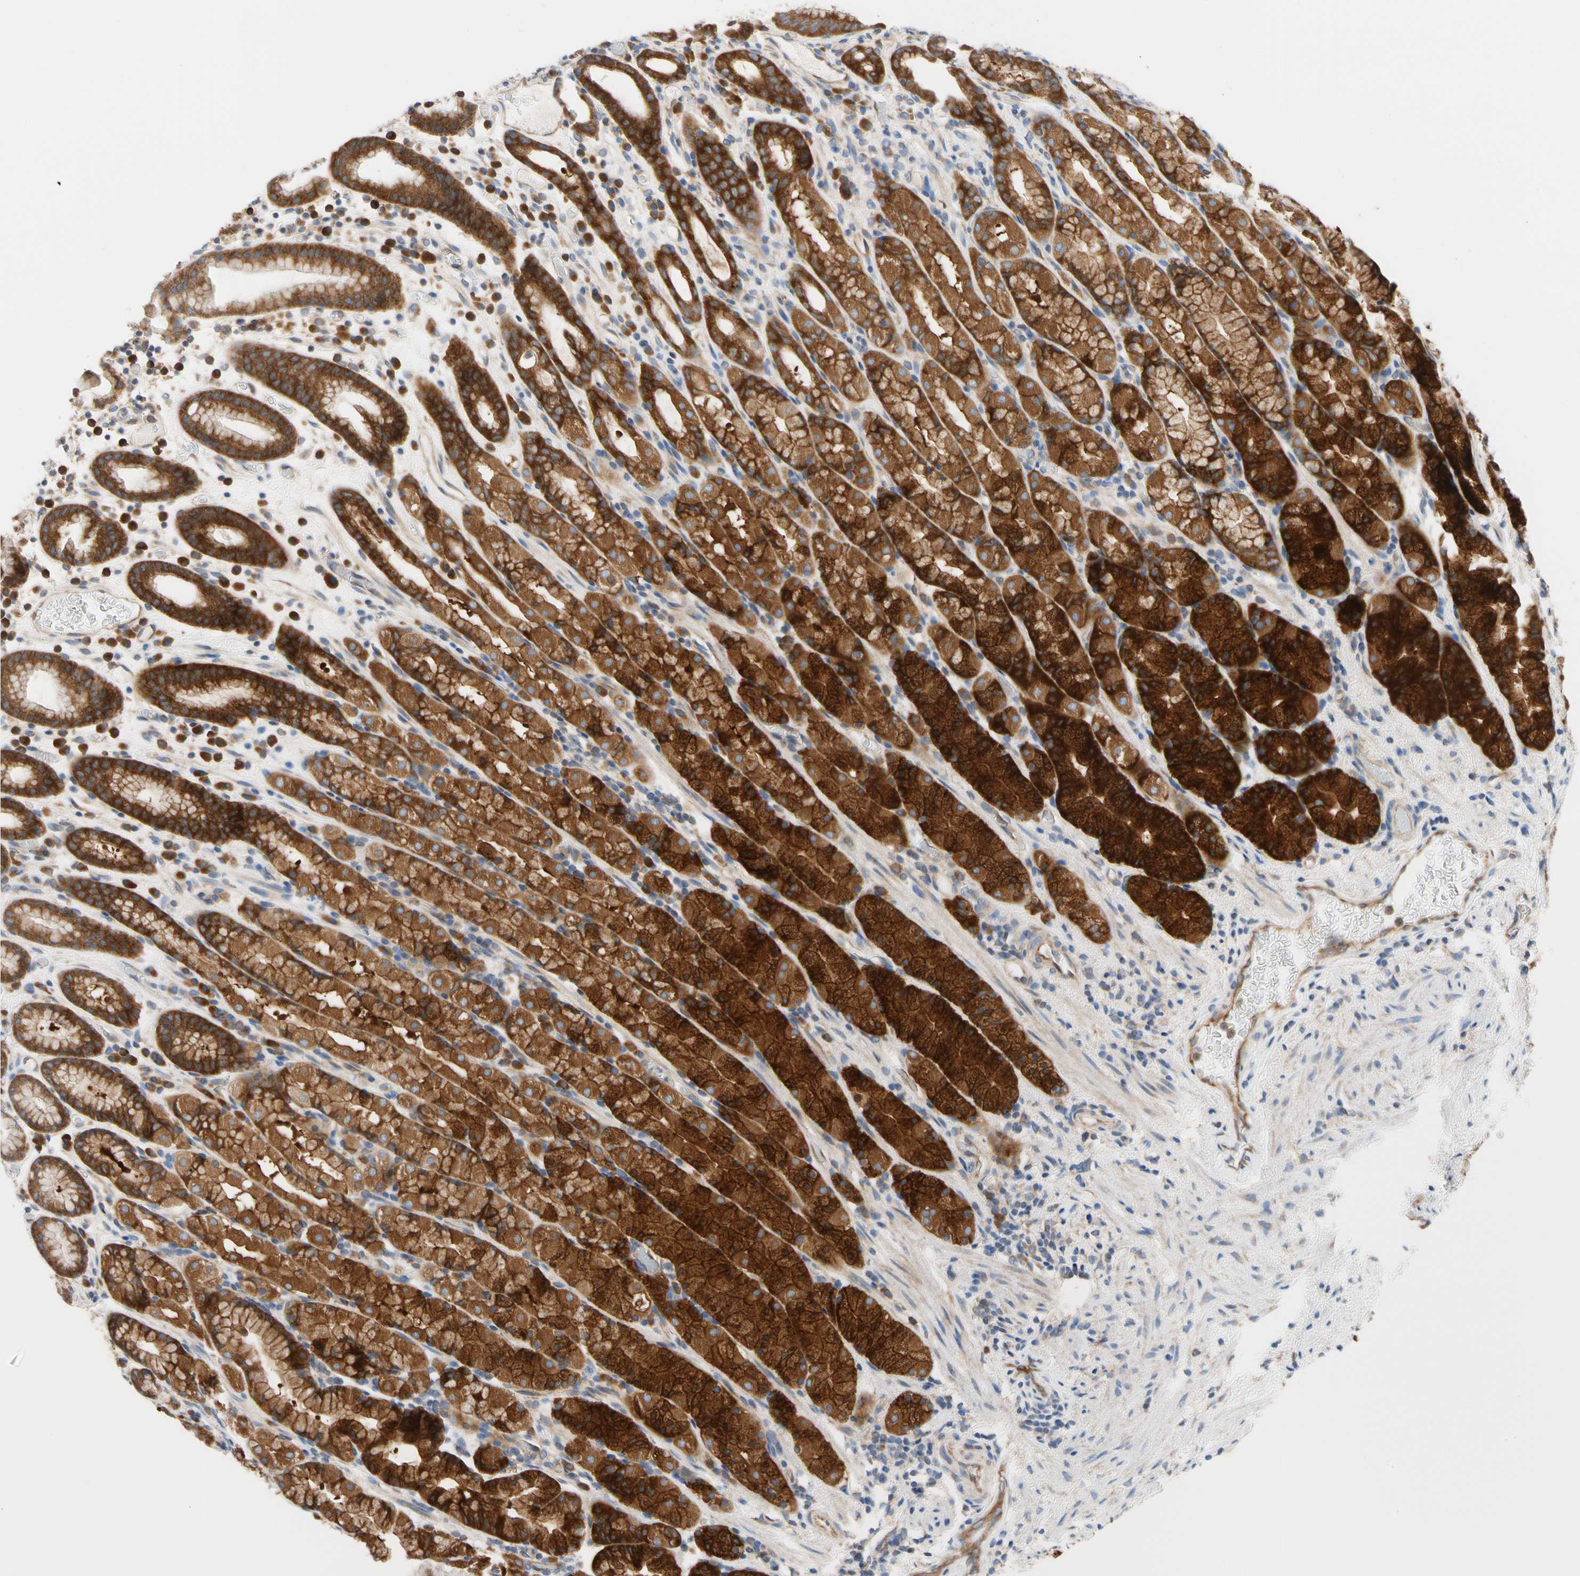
{"staining": {"intensity": "strong", "quantity": ">75%", "location": "cytoplasmic/membranous"}, "tissue": "stomach", "cell_type": "Glandular cells", "image_type": "normal", "snomed": [{"axis": "morphology", "description": "Normal tissue, NOS"}, {"axis": "topography", "description": "Stomach, upper"}], "caption": "Glandular cells display high levels of strong cytoplasmic/membranous positivity in about >75% of cells in benign stomach.", "gene": "GPHN", "patient": {"sex": "male", "age": 68}}